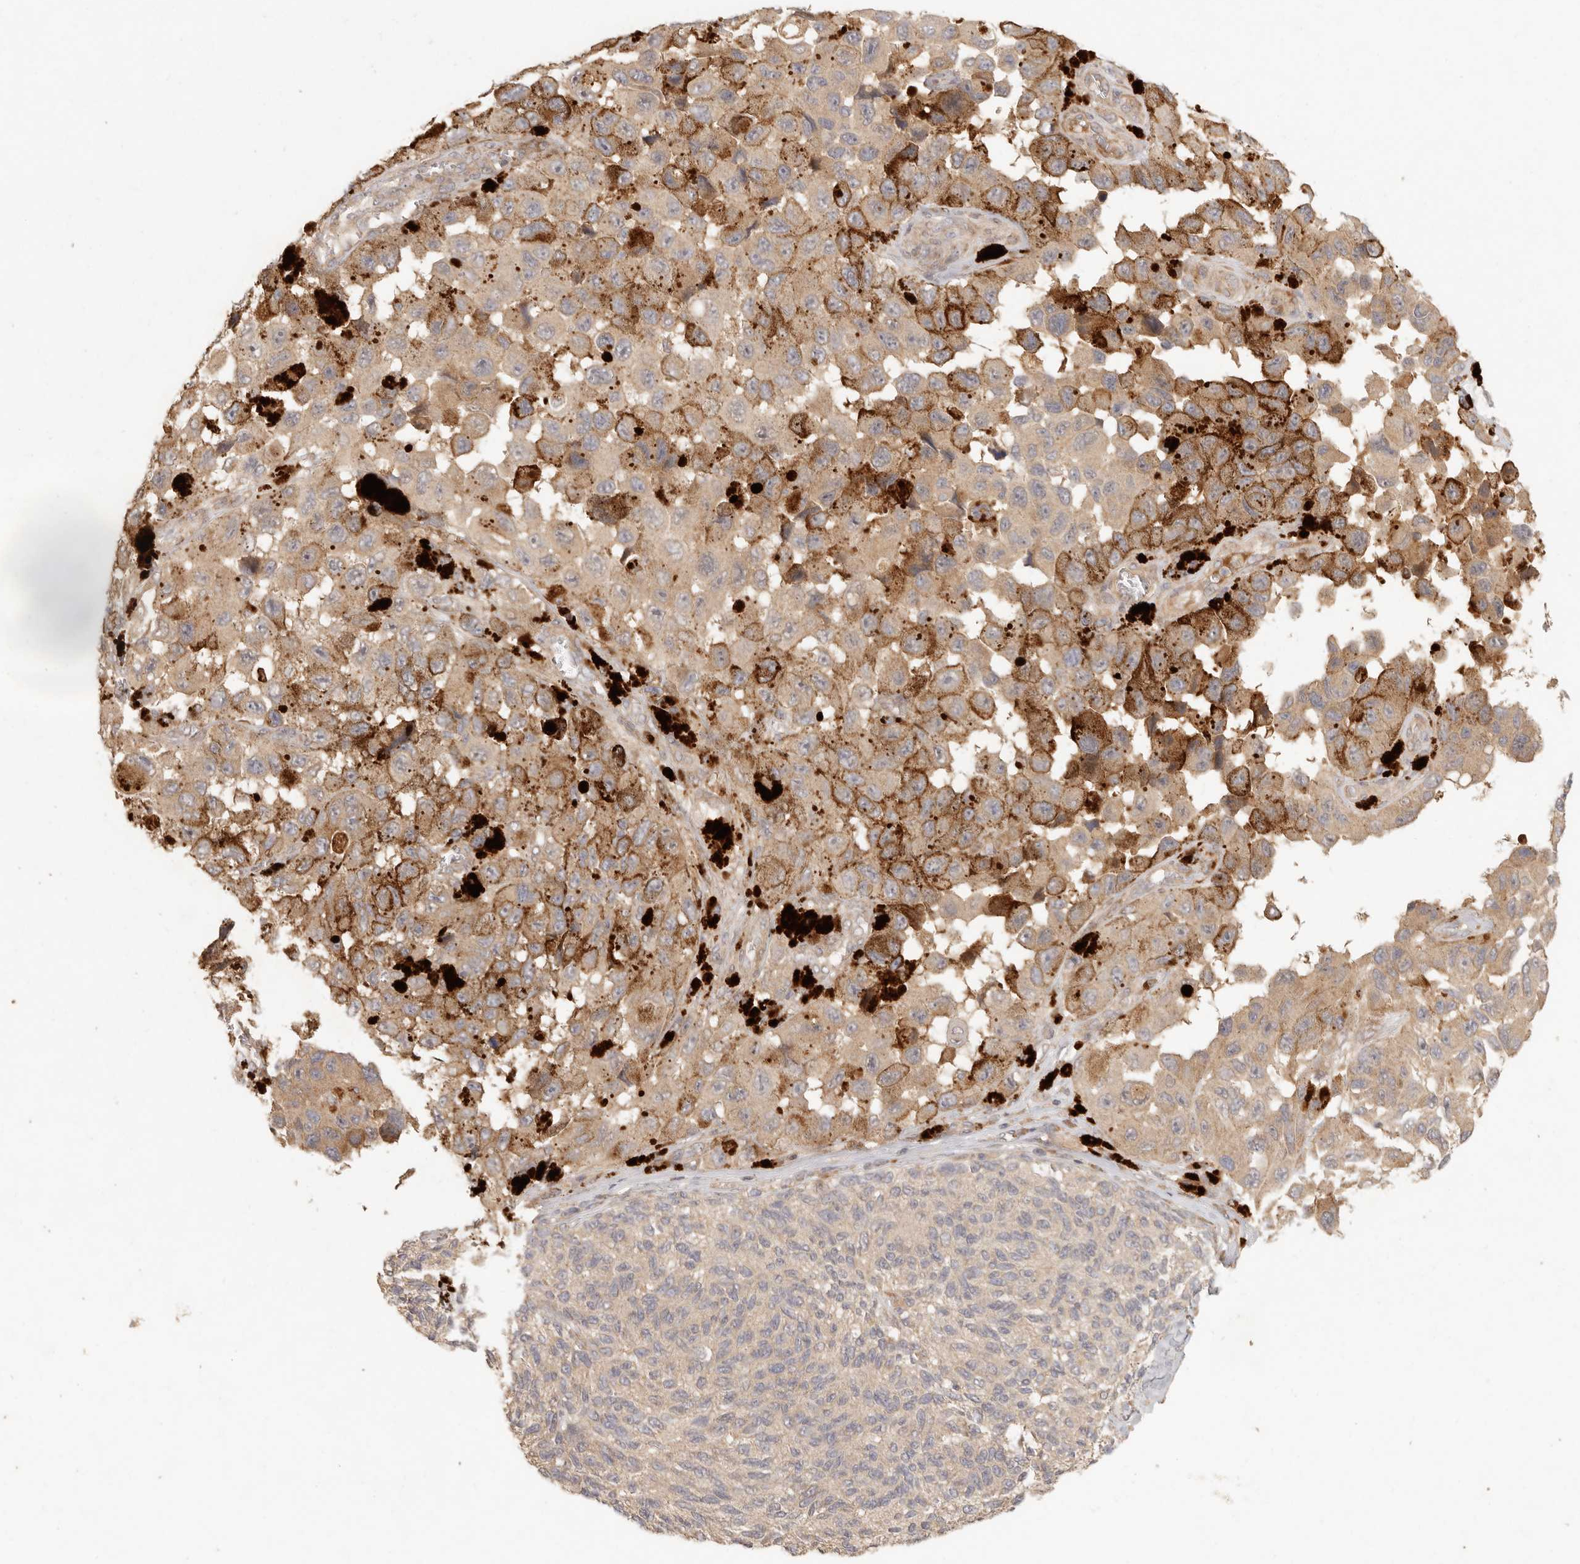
{"staining": {"intensity": "moderate", "quantity": "<25%", "location": "cytoplasmic/membranous"}, "tissue": "melanoma", "cell_type": "Tumor cells", "image_type": "cancer", "snomed": [{"axis": "morphology", "description": "Malignant melanoma, NOS"}, {"axis": "topography", "description": "Skin"}], "caption": "A brown stain highlights moderate cytoplasmic/membranous positivity of a protein in malignant melanoma tumor cells. (Brightfield microscopy of DAB IHC at high magnification).", "gene": "VIPR1", "patient": {"sex": "female", "age": 73}}